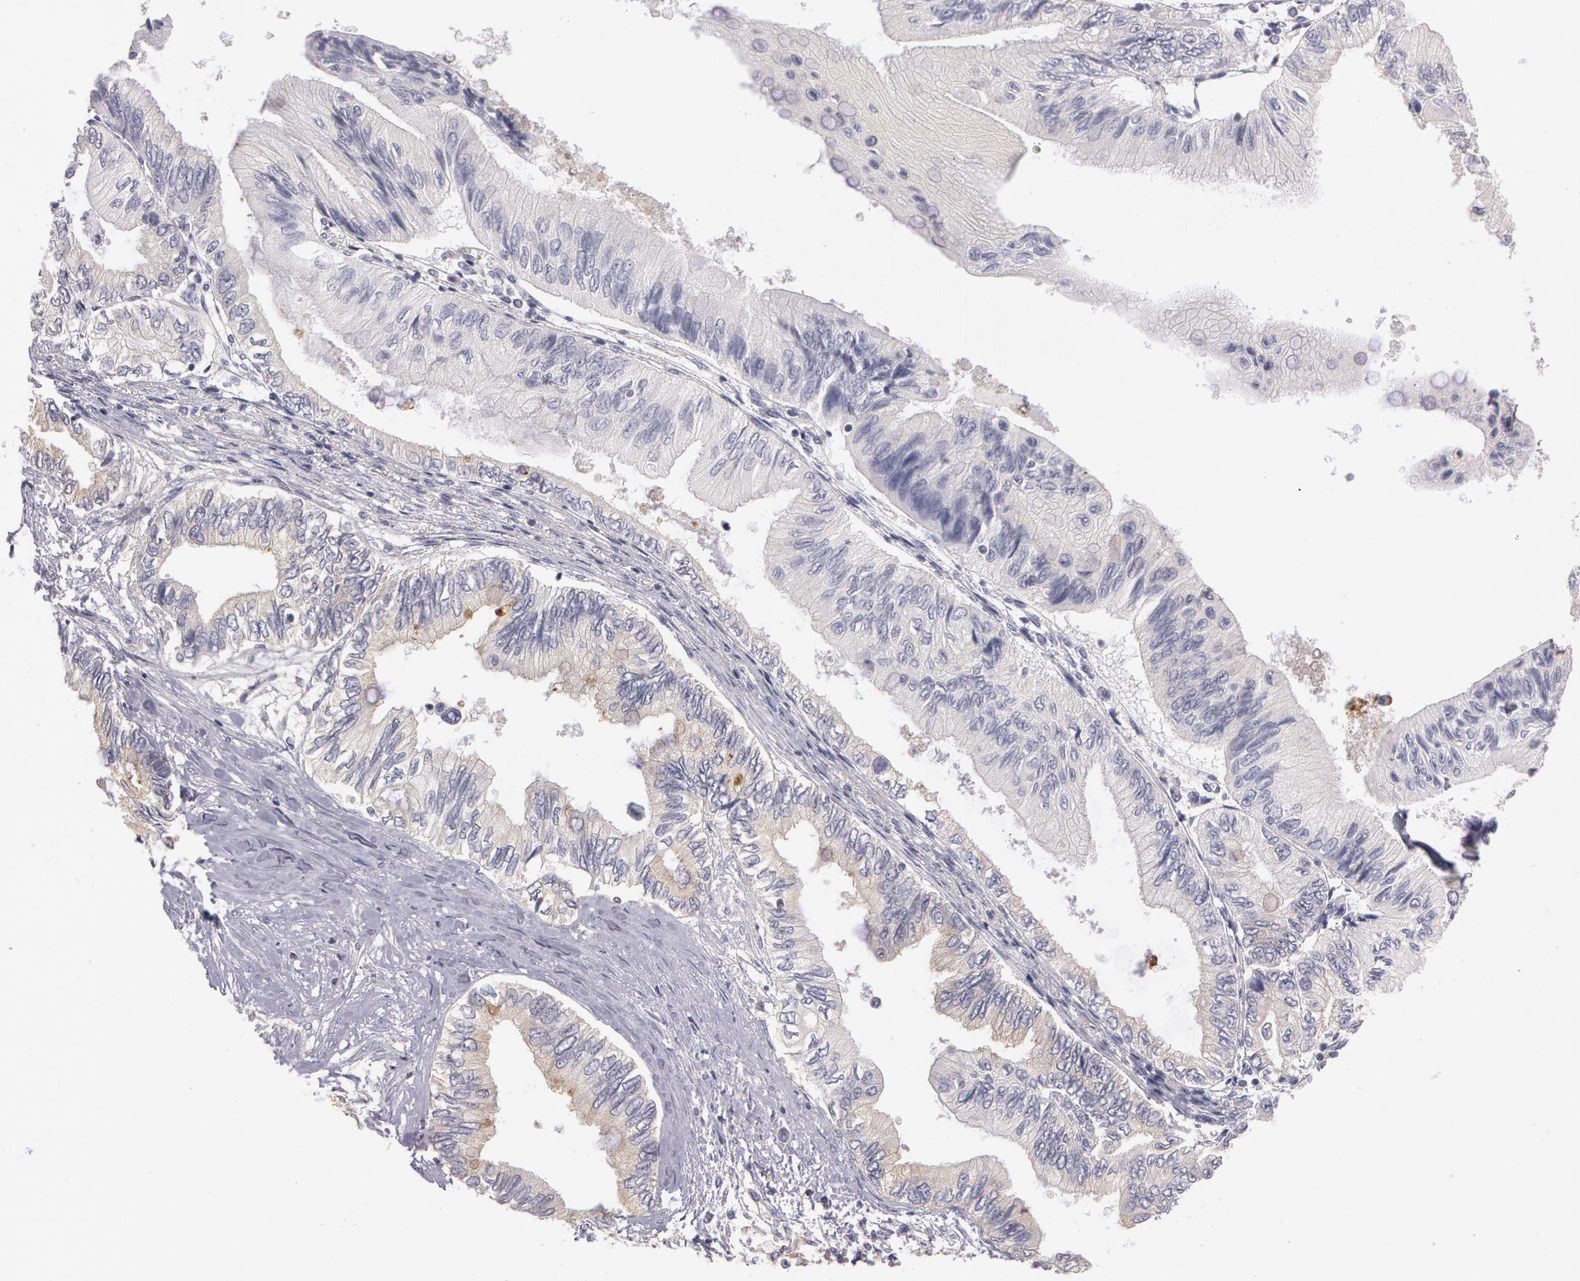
{"staining": {"intensity": "negative", "quantity": "none", "location": "none"}, "tissue": "pancreatic cancer", "cell_type": "Tumor cells", "image_type": "cancer", "snomed": [{"axis": "morphology", "description": "Adenocarcinoma, NOS"}, {"axis": "topography", "description": "Pancreas"}], "caption": "Pancreatic cancer (adenocarcinoma) was stained to show a protein in brown. There is no significant staining in tumor cells.", "gene": "NEK9", "patient": {"sex": "female", "age": 66}}